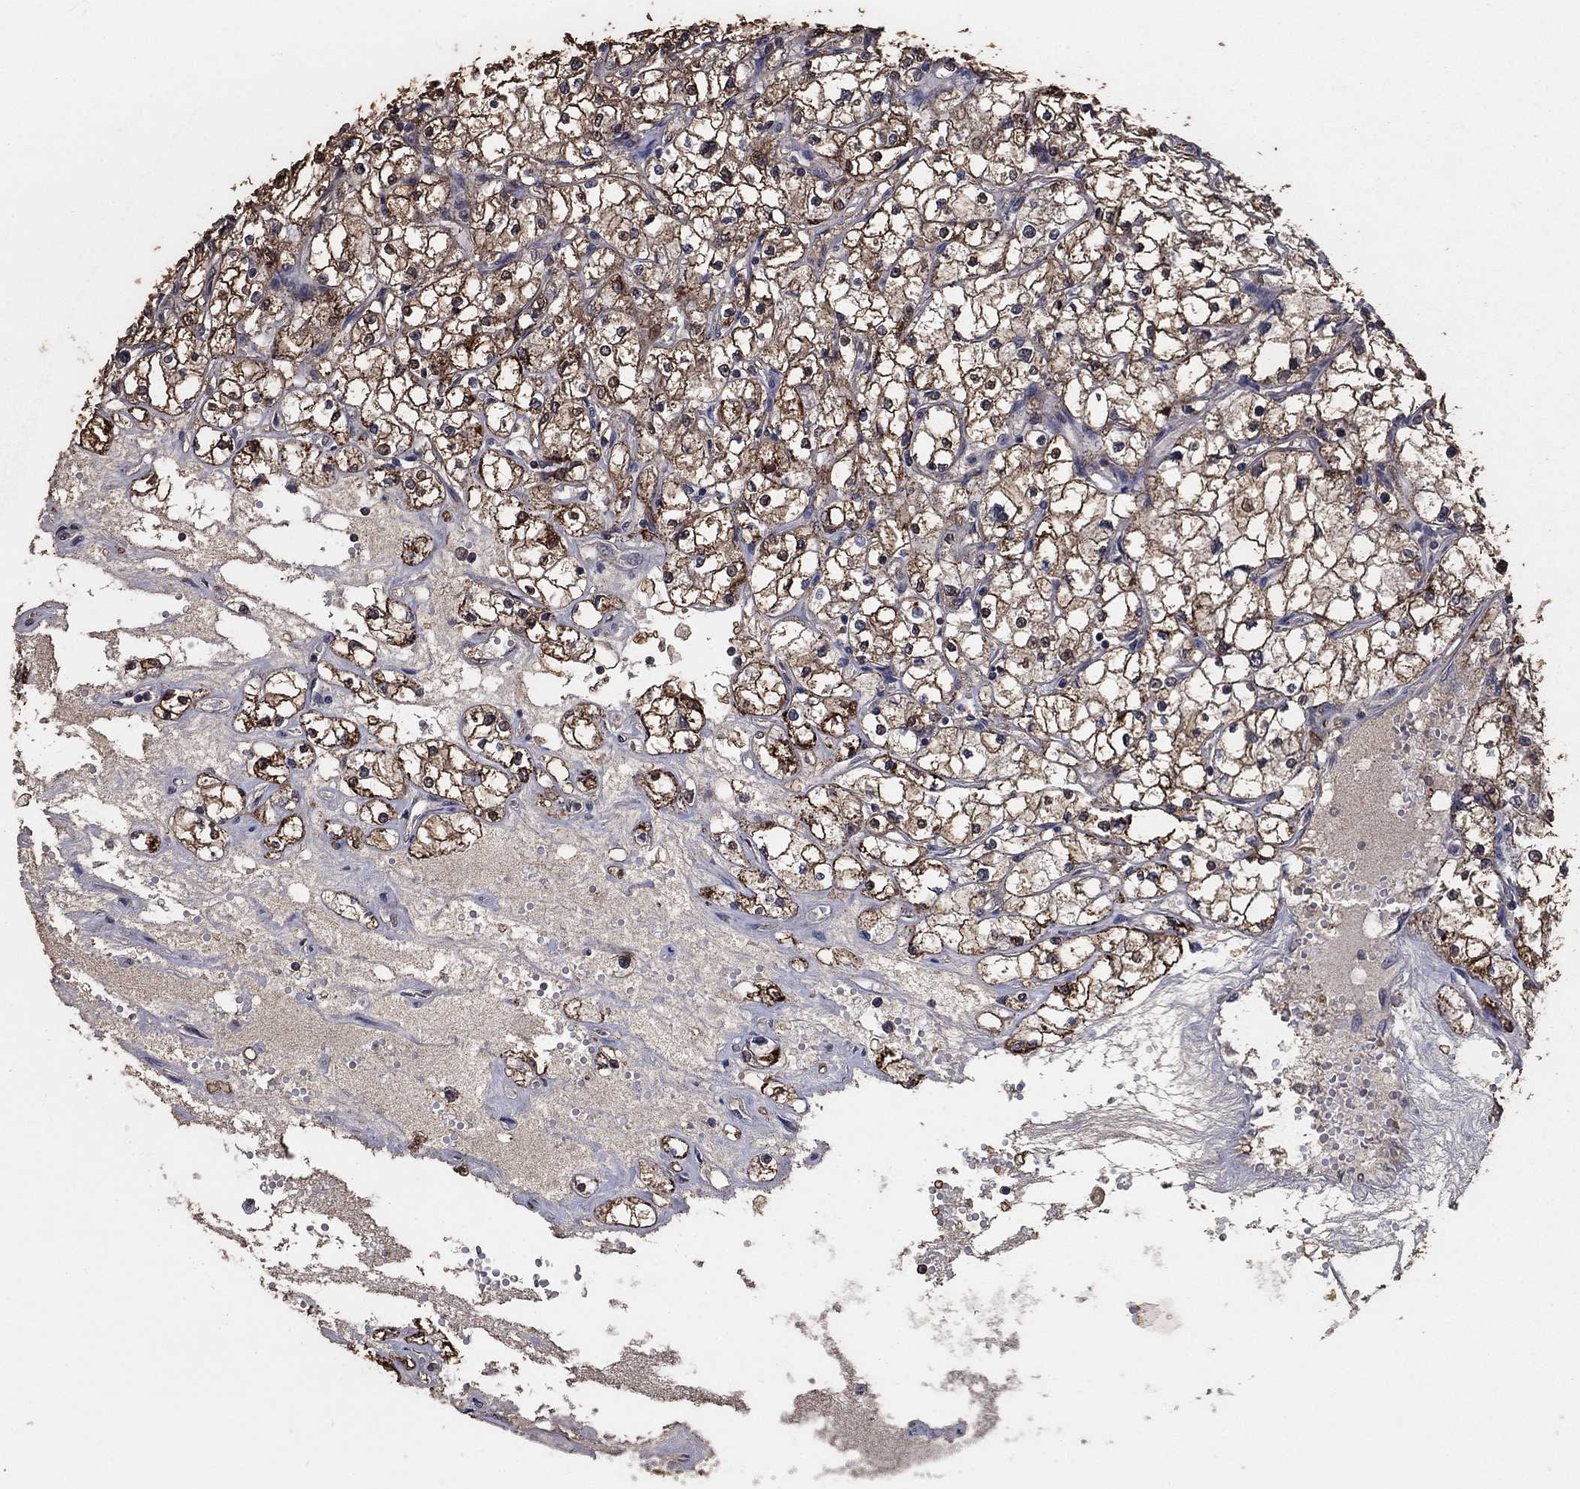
{"staining": {"intensity": "strong", "quantity": "25%-75%", "location": "cytoplasmic/membranous"}, "tissue": "renal cancer", "cell_type": "Tumor cells", "image_type": "cancer", "snomed": [{"axis": "morphology", "description": "Adenocarcinoma, NOS"}, {"axis": "topography", "description": "Kidney"}], "caption": "There is high levels of strong cytoplasmic/membranous staining in tumor cells of adenocarcinoma (renal), as demonstrated by immunohistochemical staining (brown color).", "gene": "MRPS24", "patient": {"sex": "male", "age": 67}}